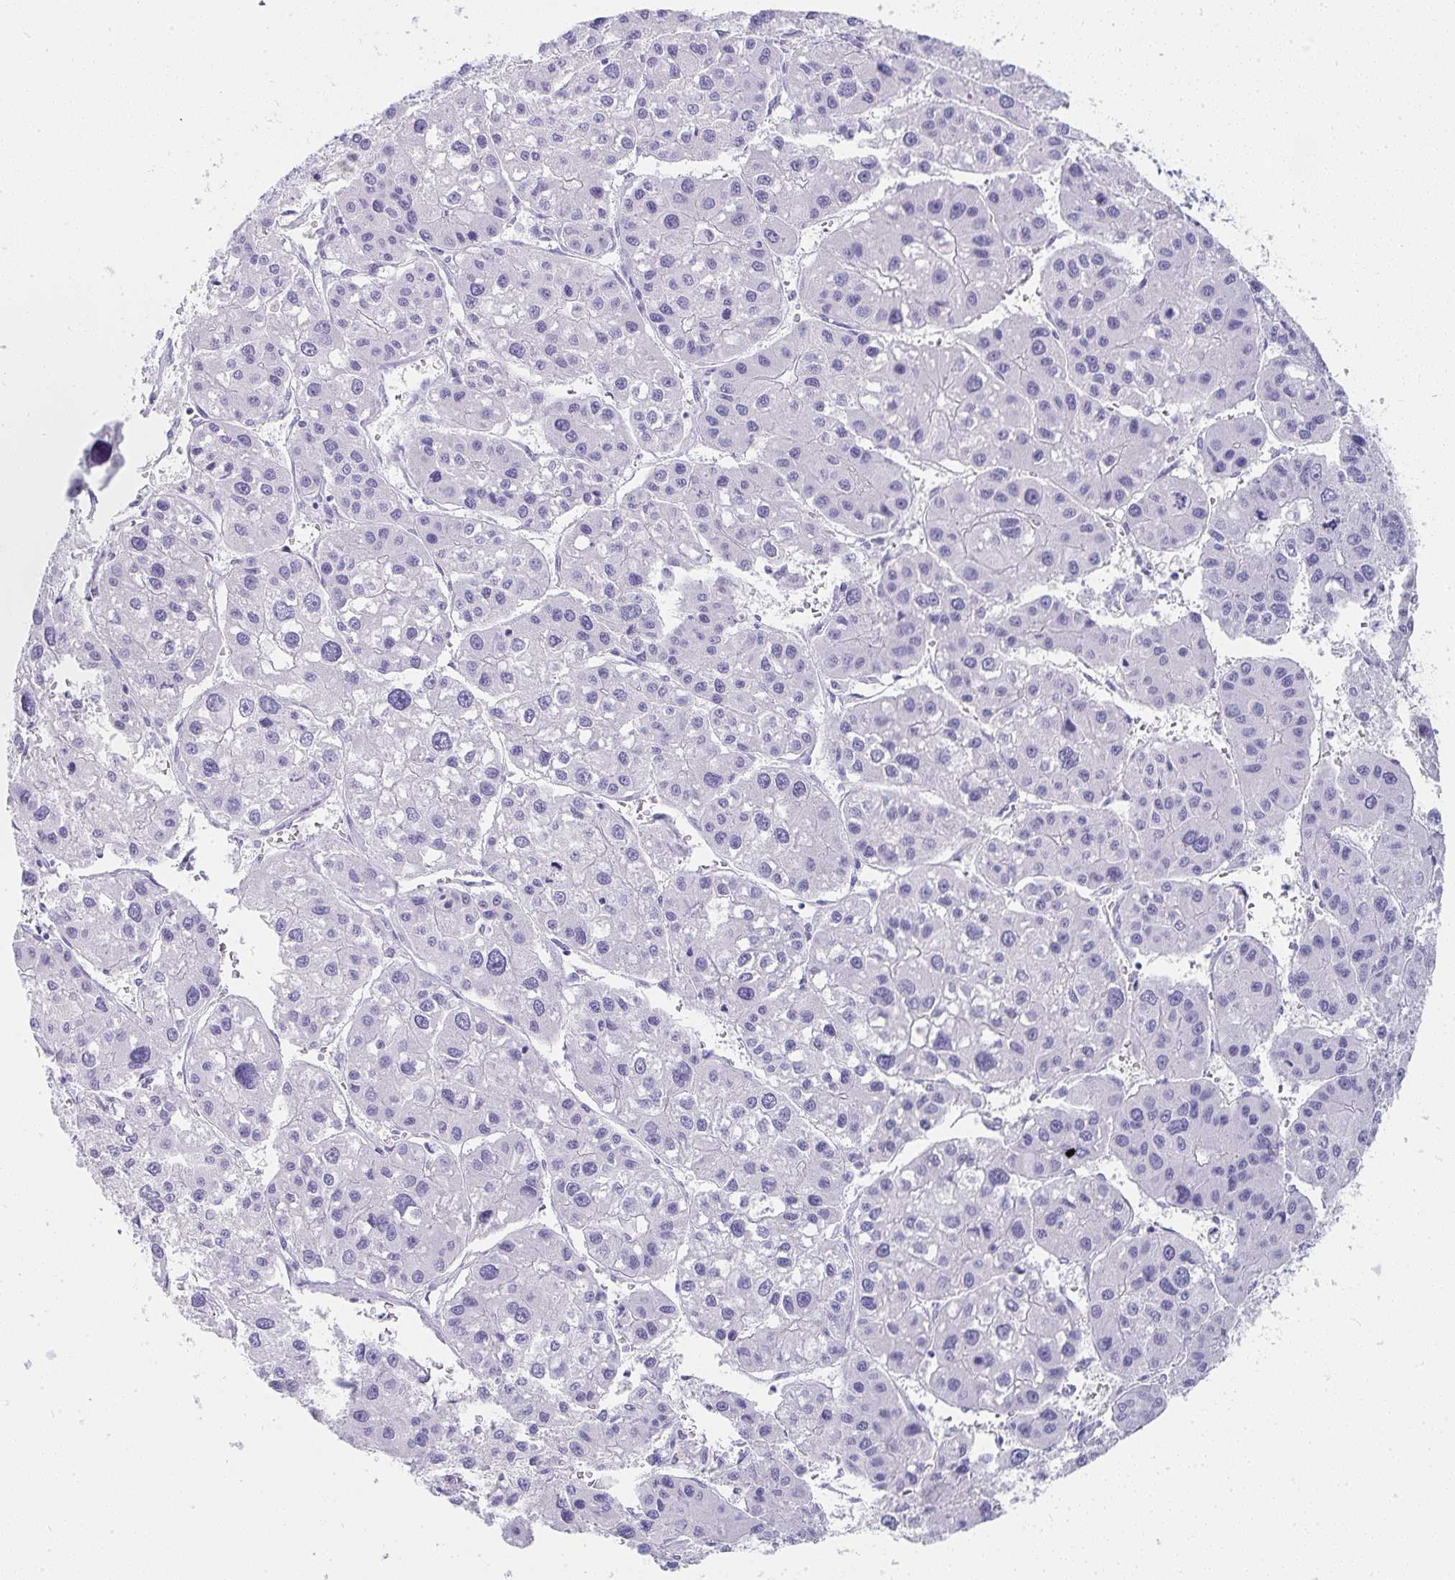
{"staining": {"intensity": "negative", "quantity": "none", "location": "none"}, "tissue": "liver cancer", "cell_type": "Tumor cells", "image_type": "cancer", "snomed": [{"axis": "morphology", "description": "Carcinoma, Hepatocellular, NOS"}, {"axis": "topography", "description": "Liver"}], "caption": "A high-resolution image shows immunohistochemistry (IHC) staining of hepatocellular carcinoma (liver), which displays no significant staining in tumor cells. The staining was performed using DAB to visualize the protein expression in brown, while the nuclei were stained in blue with hematoxylin (Magnification: 20x).", "gene": "PRND", "patient": {"sex": "male", "age": 73}}